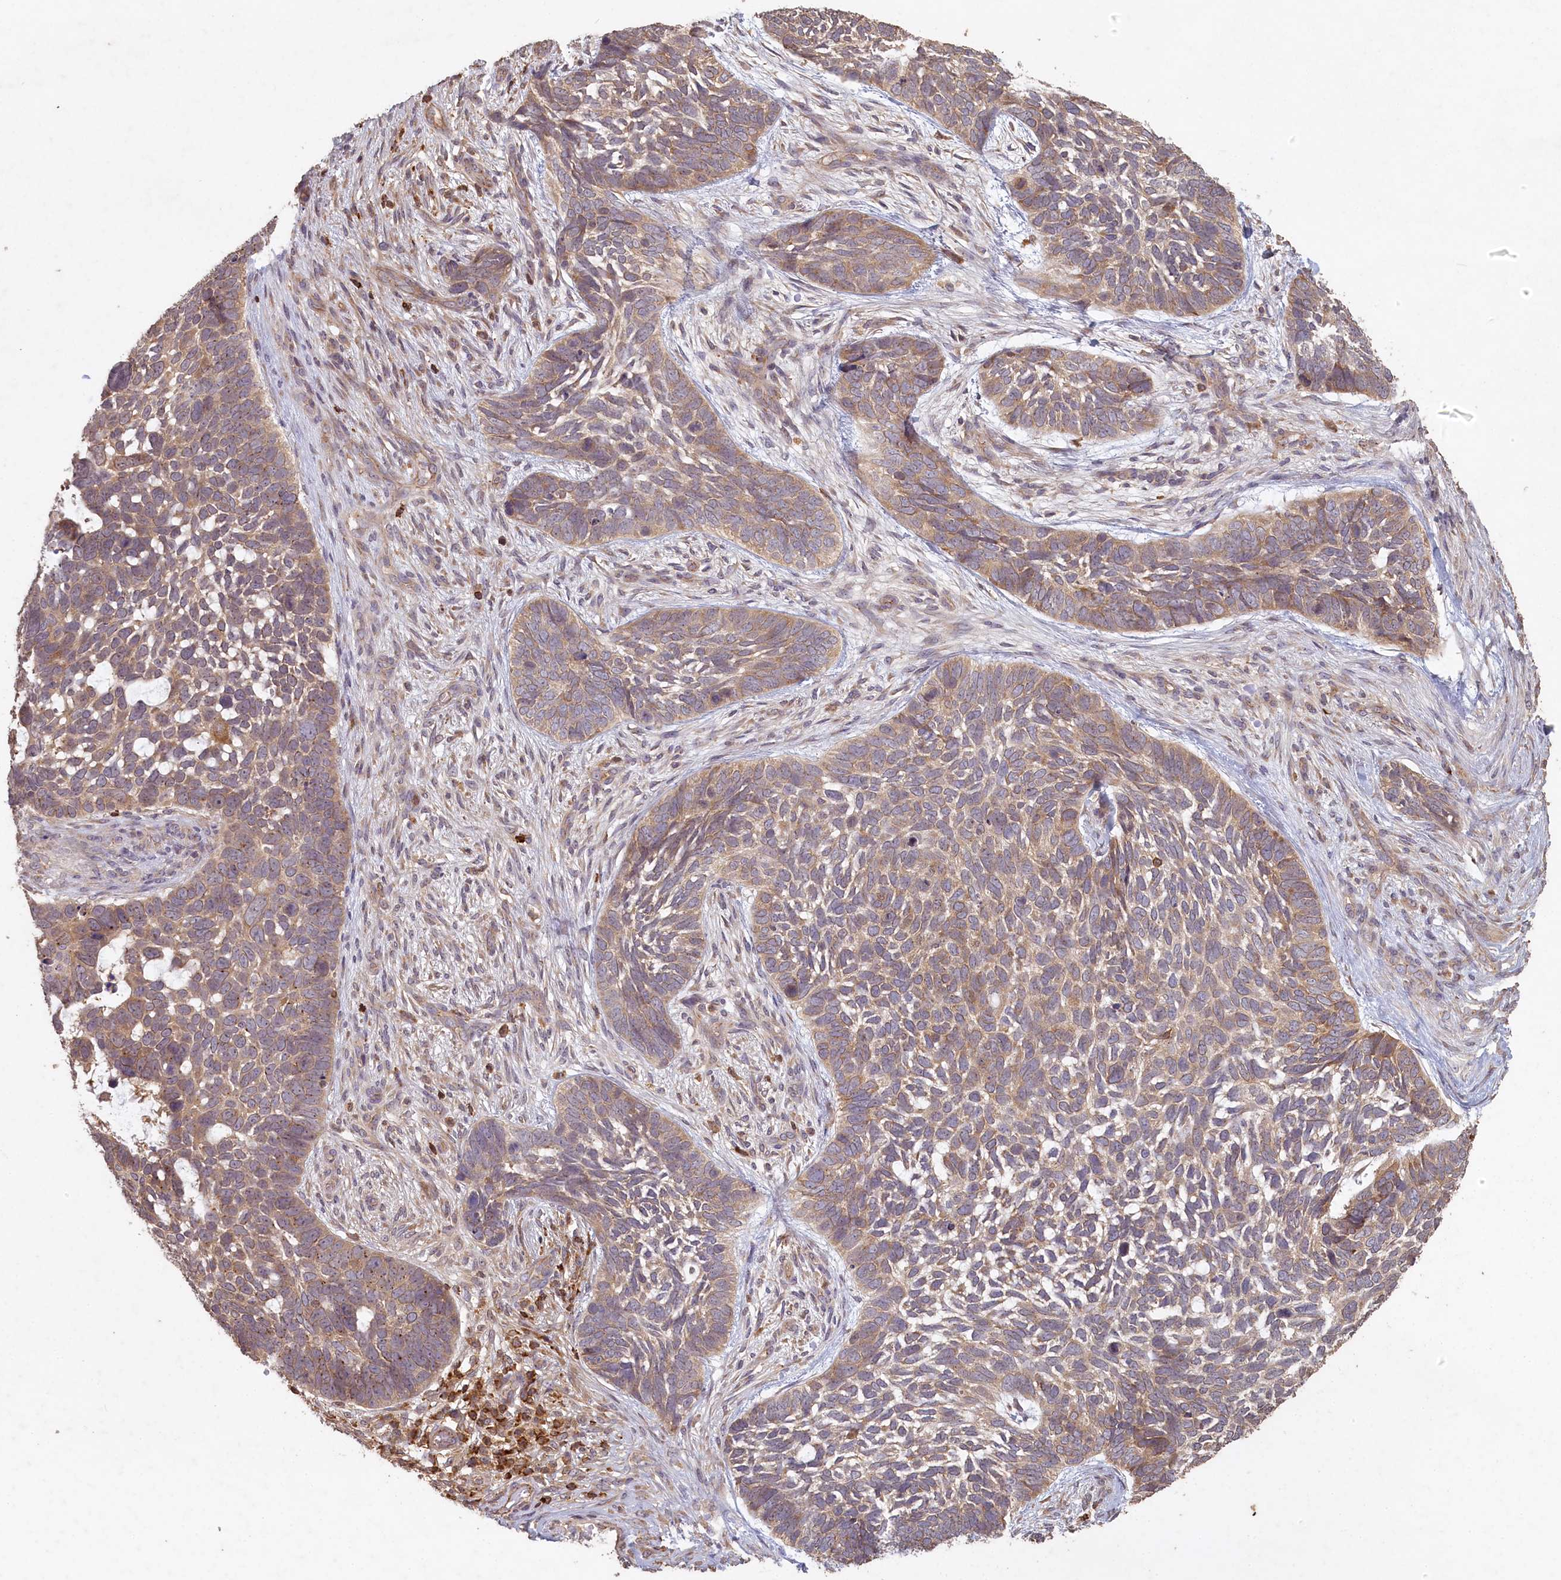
{"staining": {"intensity": "weak", "quantity": ">75%", "location": "cytoplasmic/membranous"}, "tissue": "skin cancer", "cell_type": "Tumor cells", "image_type": "cancer", "snomed": [{"axis": "morphology", "description": "Basal cell carcinoma"}, {"axis": "topography", "description": "Skin"}], "caption": "Weak cytoplasmic/membranous expression is present in approximately >75% of tumor cells in skin basal cell carcinoma. (DAB IHC, brown staining for protein, blue staining for nuclei).", "gene": "MADD", "patient": {"sex": "male", "age": 88}}